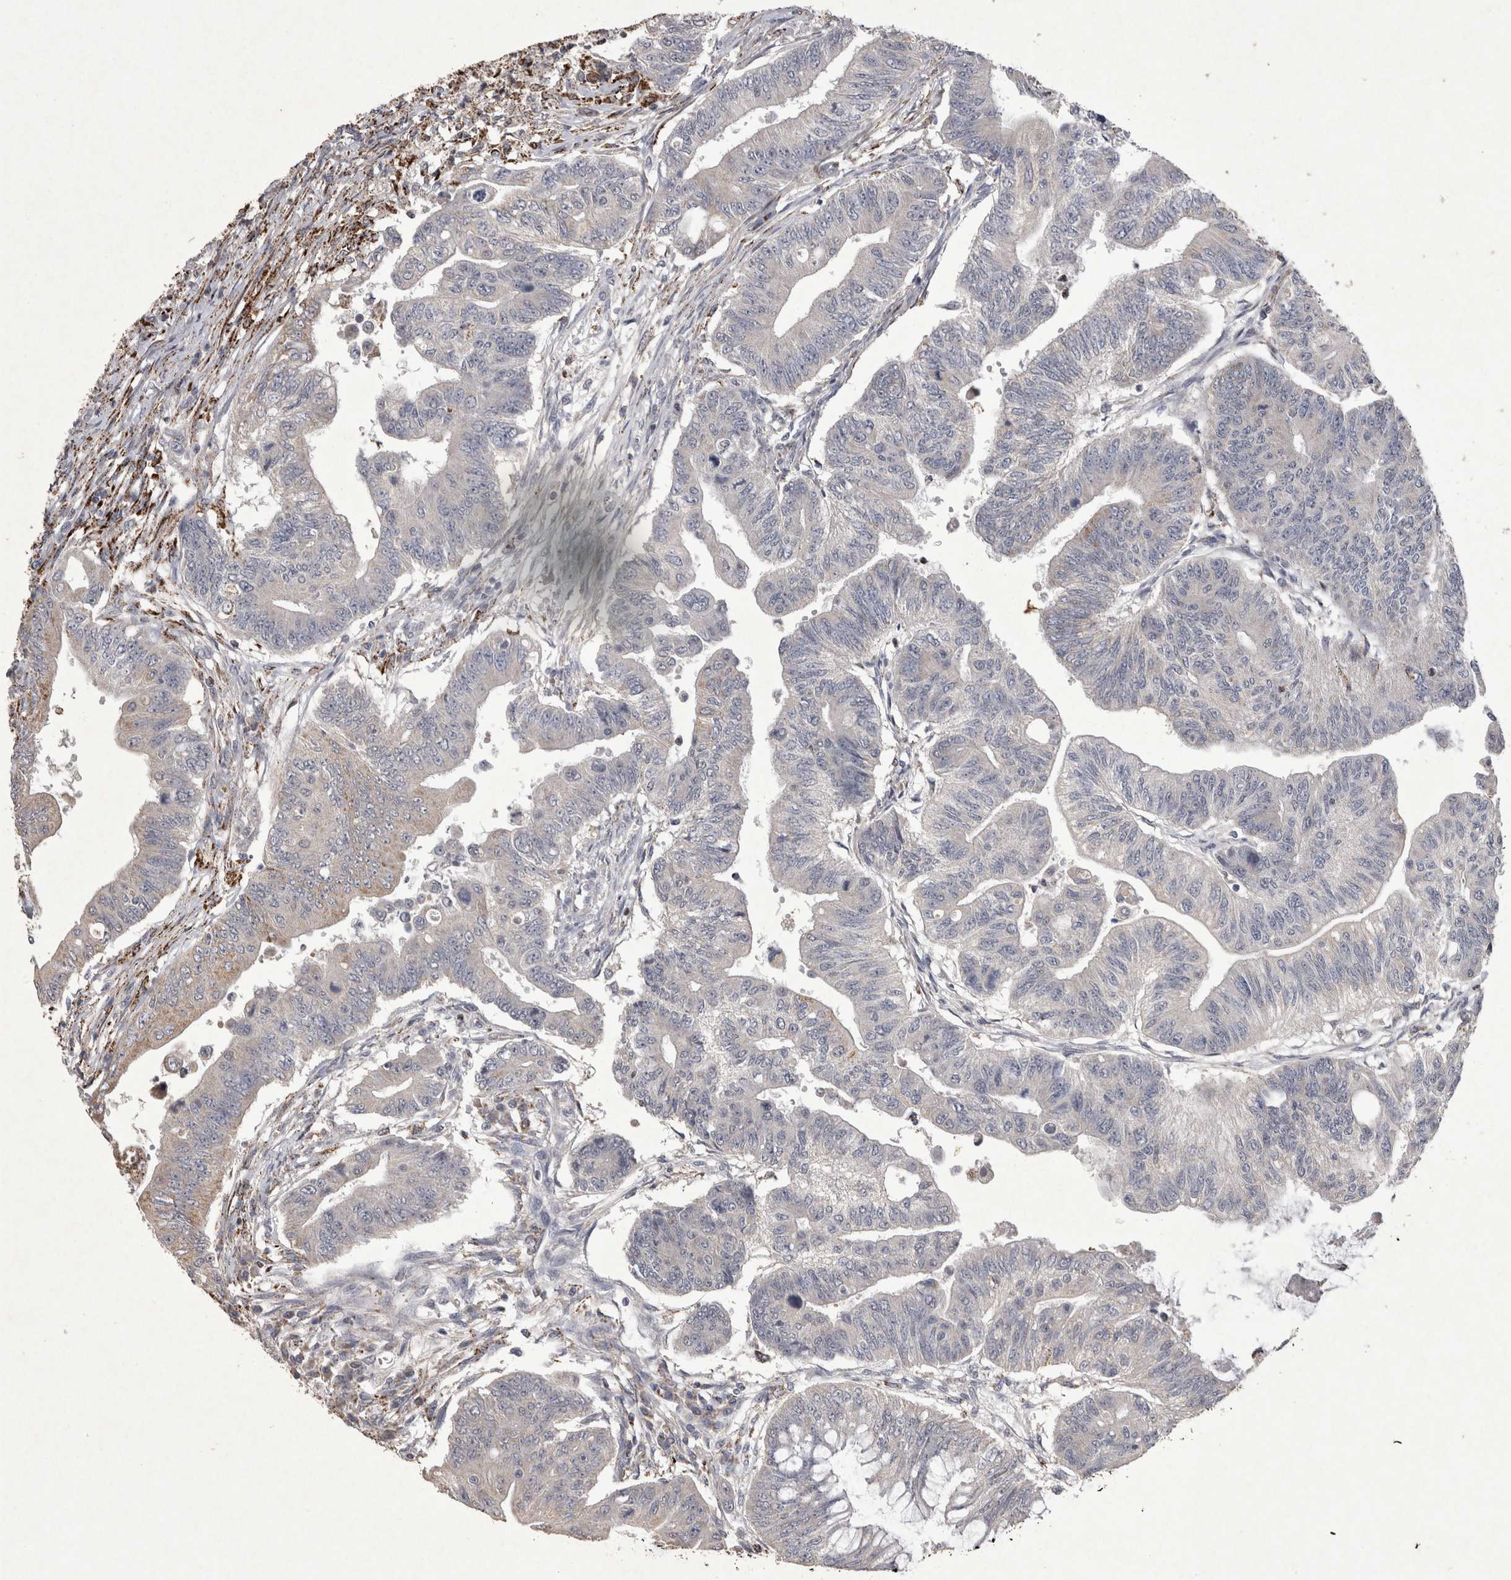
{"staining": {"intensity": "negative", "quantity": "none", "location": "none"}, "tissue": "colorectal cancer", "cell_type": "Tumor cells", "image_type": "cancer", "snomed": [{"axis": "morphology", "description": "Adenoma, NOS"}, {"axis": "morphology", "description": "Adenocarcinoma, NOS"}, {"axis": "topography", "description": "Colon"}], "caption": "Tumor cells are negative for brown protein staining in colorectal cancer (adenocarcinoma). Nuclei are stained in blue.", "gene": "DKK3", "patient": {"sex": "male", "age": 79}}